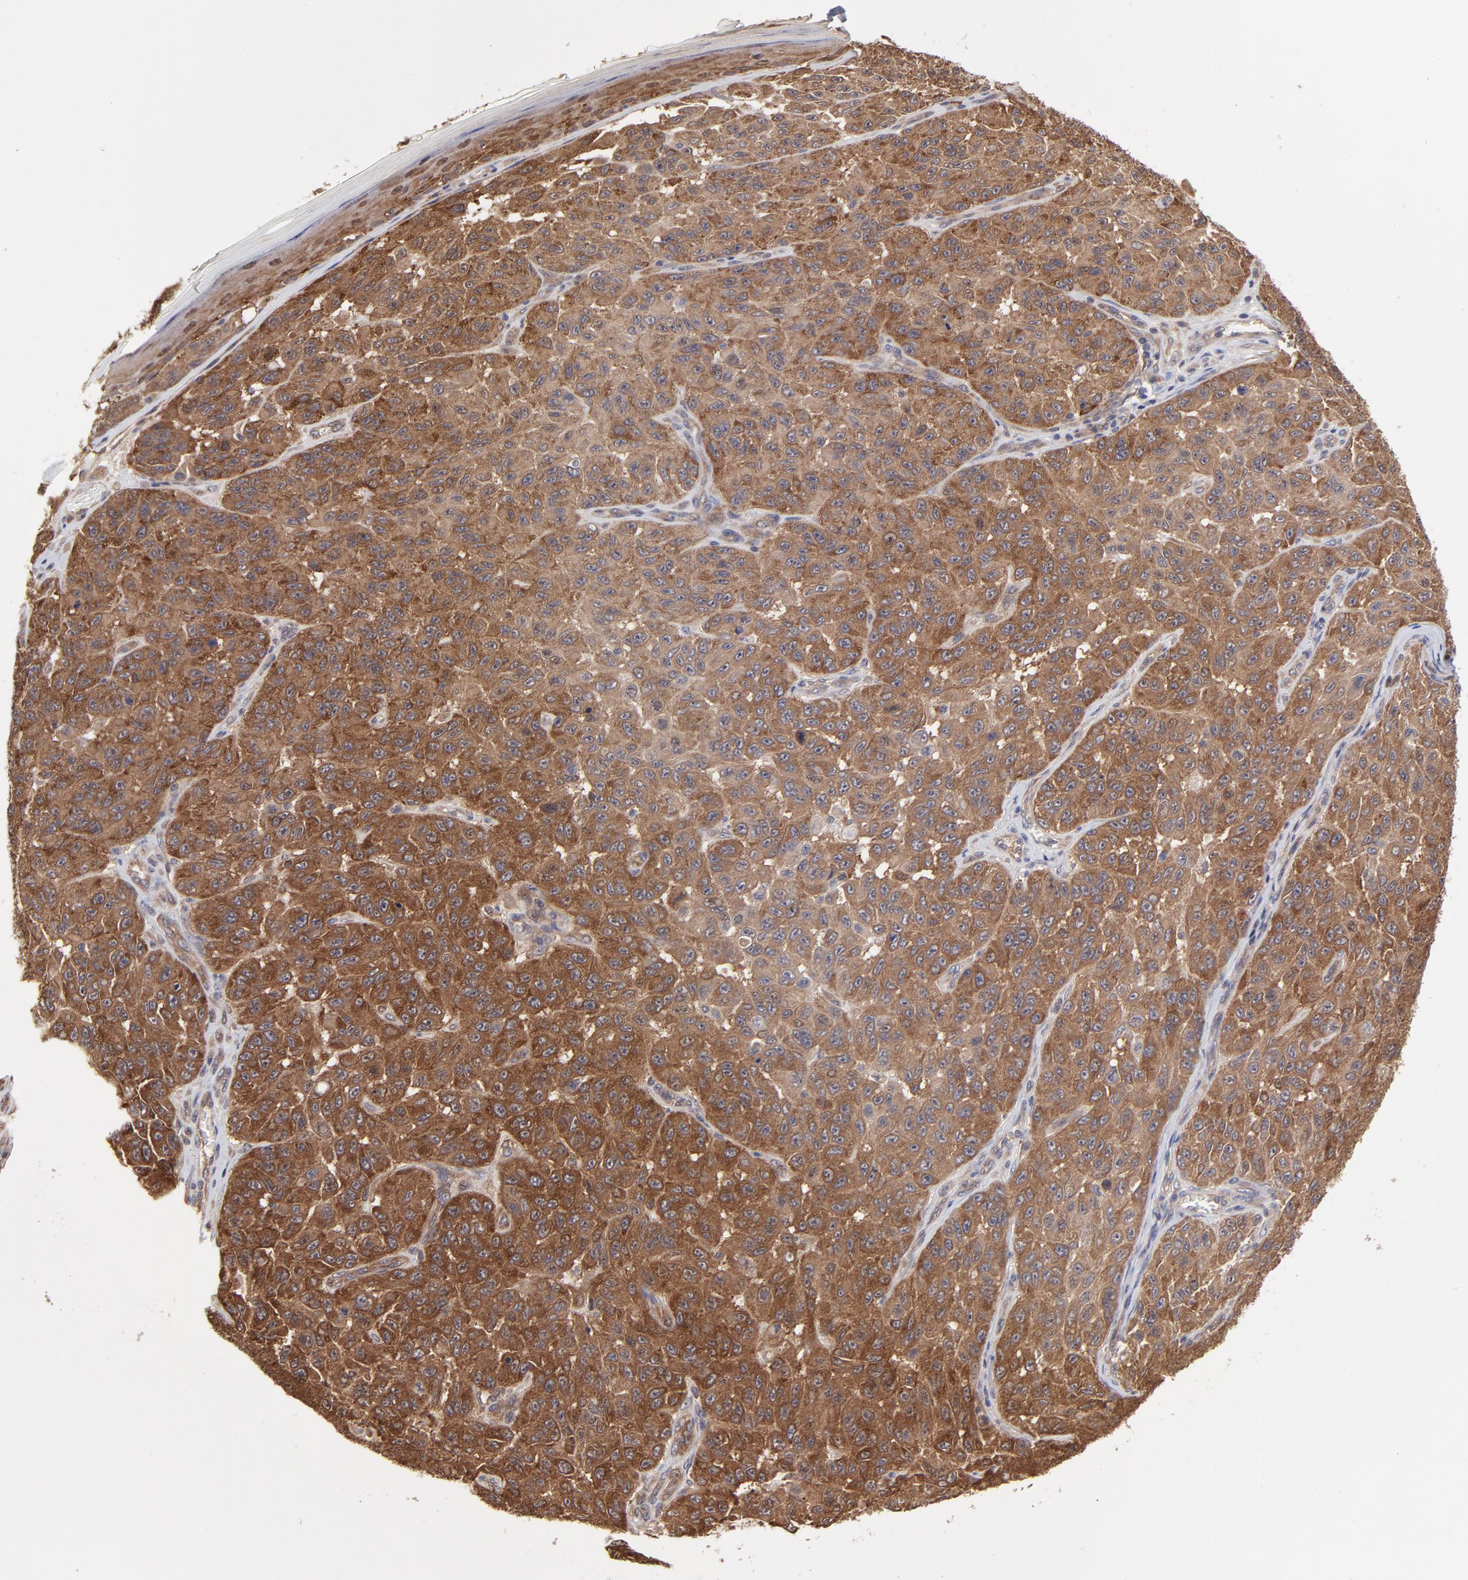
{"staining": {"intensity": "strong", "quantity": ">75%", "location": "cytoplasmic/membranous"}, "tissue": "melanoma", "cell_type": "Tumor cells", "image_type": "cancer", "snomed": [{"axis": "morphology", "description": "Malignant melanoma, NOS"}, {"axis": "topography", "description": "Skin"}], "caption": "A high-resolution photomicrograph shows immunohistochemistry (IHC) staining of melanoma, which shows strong cytoplasmic/membranous positivity in approximately >75% of tumor cells.", "gene": "GART", "patient": {"sex": "male", "age": 30}}